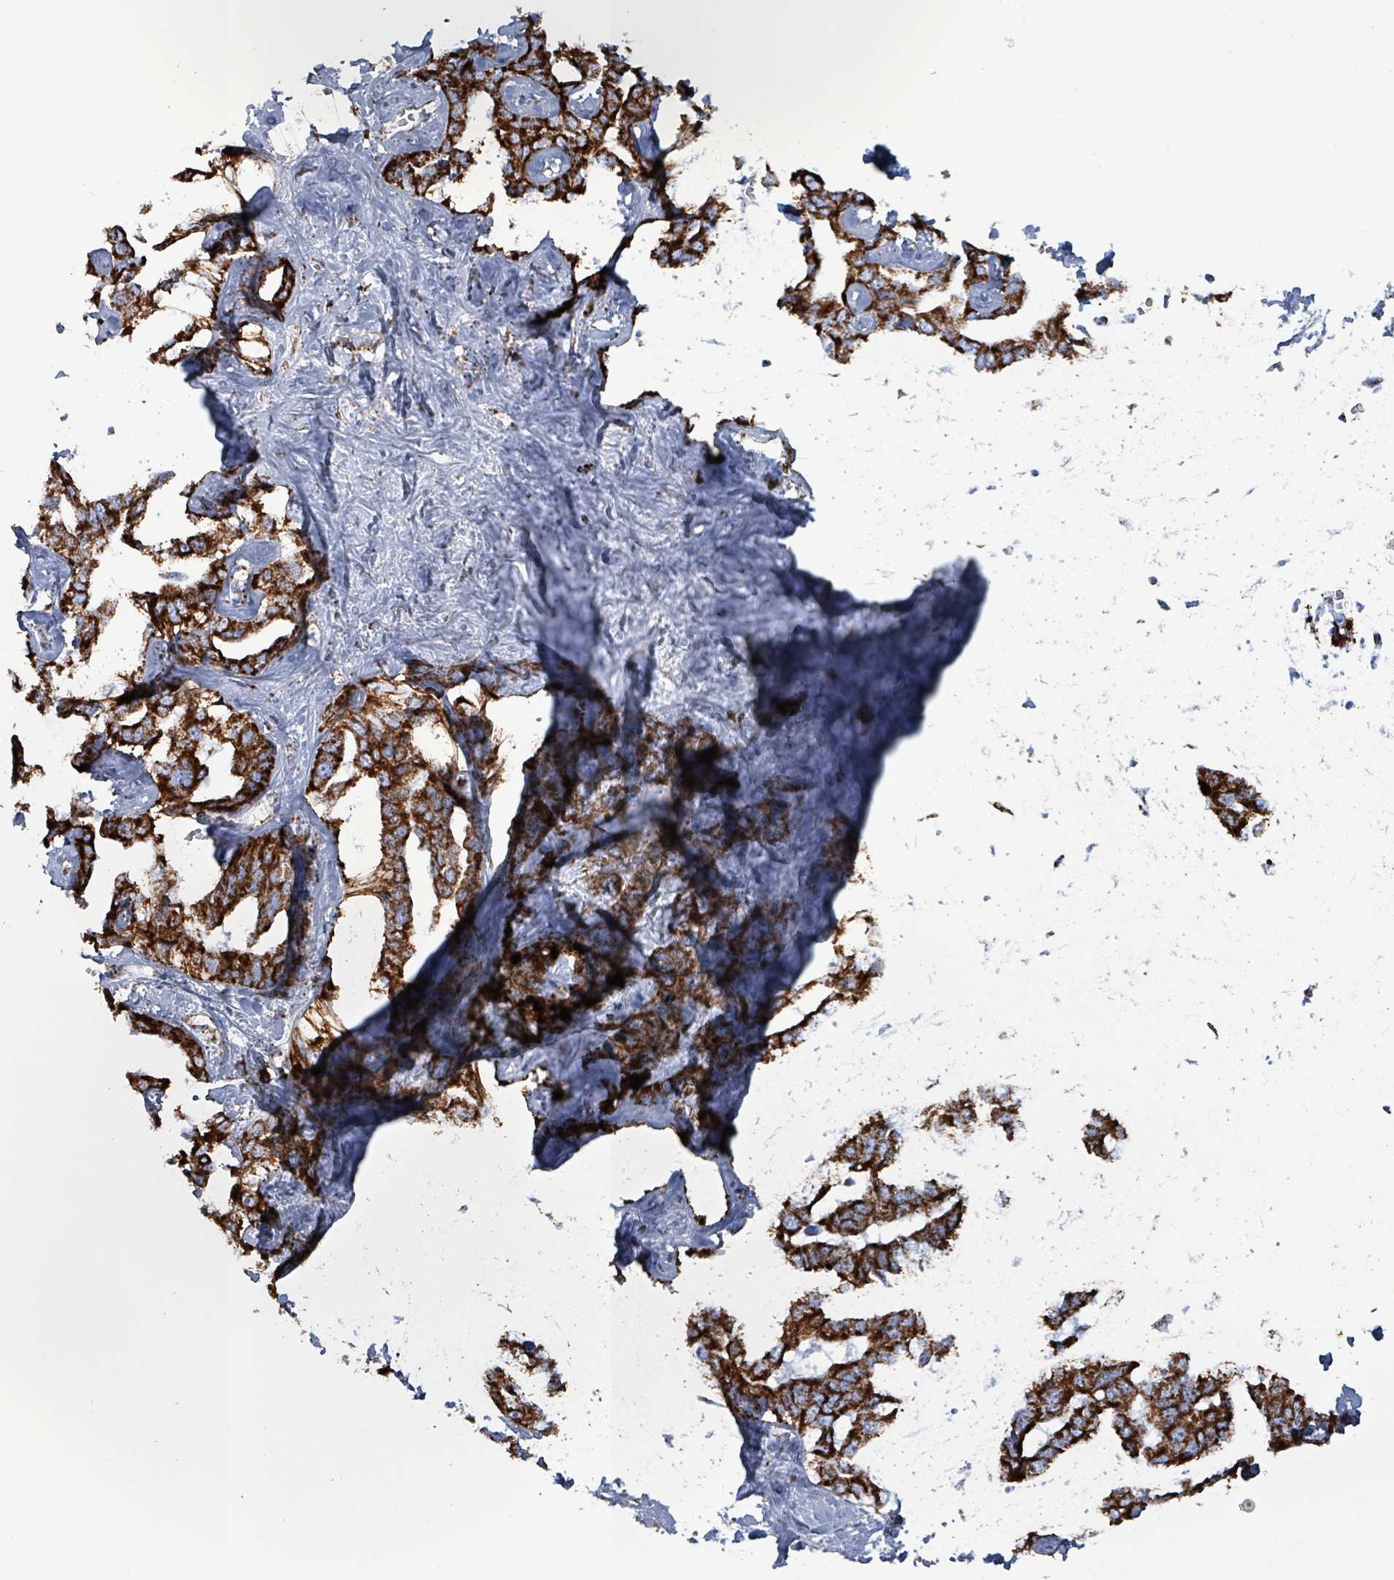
{"staining": {"intensity": "strong", "quantity": ">75%", "location": "cytoplasmic/membranous"}, "tissue": "liver cancer", "cell_type": "Tumor cells", "image_type": "cancer", "snomed": [{"axis": "morphology", "description": "Cholangiocarcinoma"}, {"axis": "topography", "description": "Liver"}], "caption": "Liver cancer stained for a protein (brown) displays strong cytoplasmic/membranous positive positivity in approximately >75% of tumor cells.", "gene": "IDH3B", "patient": {"sex": "male", "age": 59}}